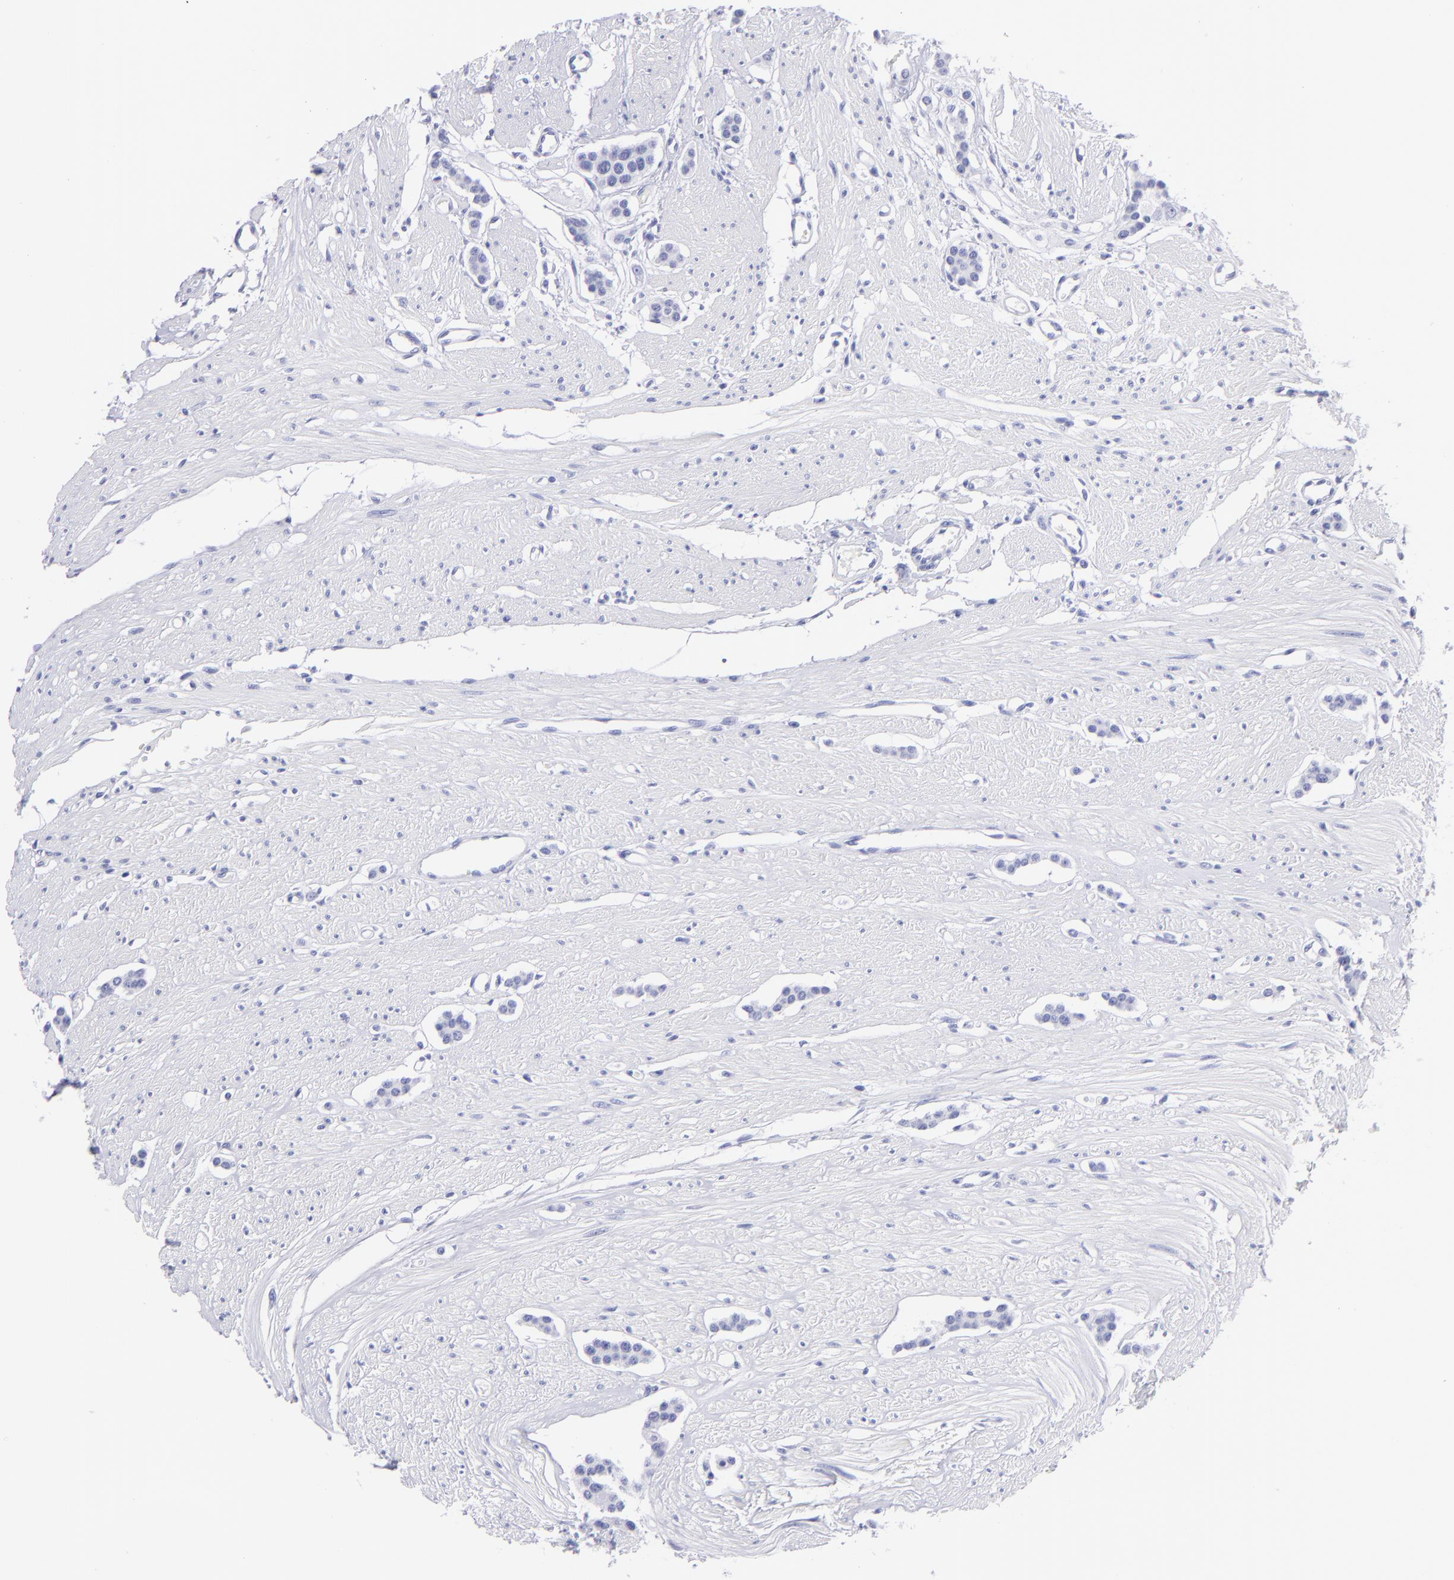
{"staining": {"intensity": "negative", "quantity": "none", "location": "none"}, "tissue": "carcinoid", "cell_type": "Tumor cells", "image_type": "cancer", "snomed": [{"axis": "morphology", "description": "Carcinoid, malignant, NOS"}, {"axis": "topography", "description": "Small intestine"}], "caption": "Micrograph shows no significant protein positivity in tumor cells of carcinoid (malignant).", "gene": "PIP", "patient": {"sex": "male", "age": 60}}